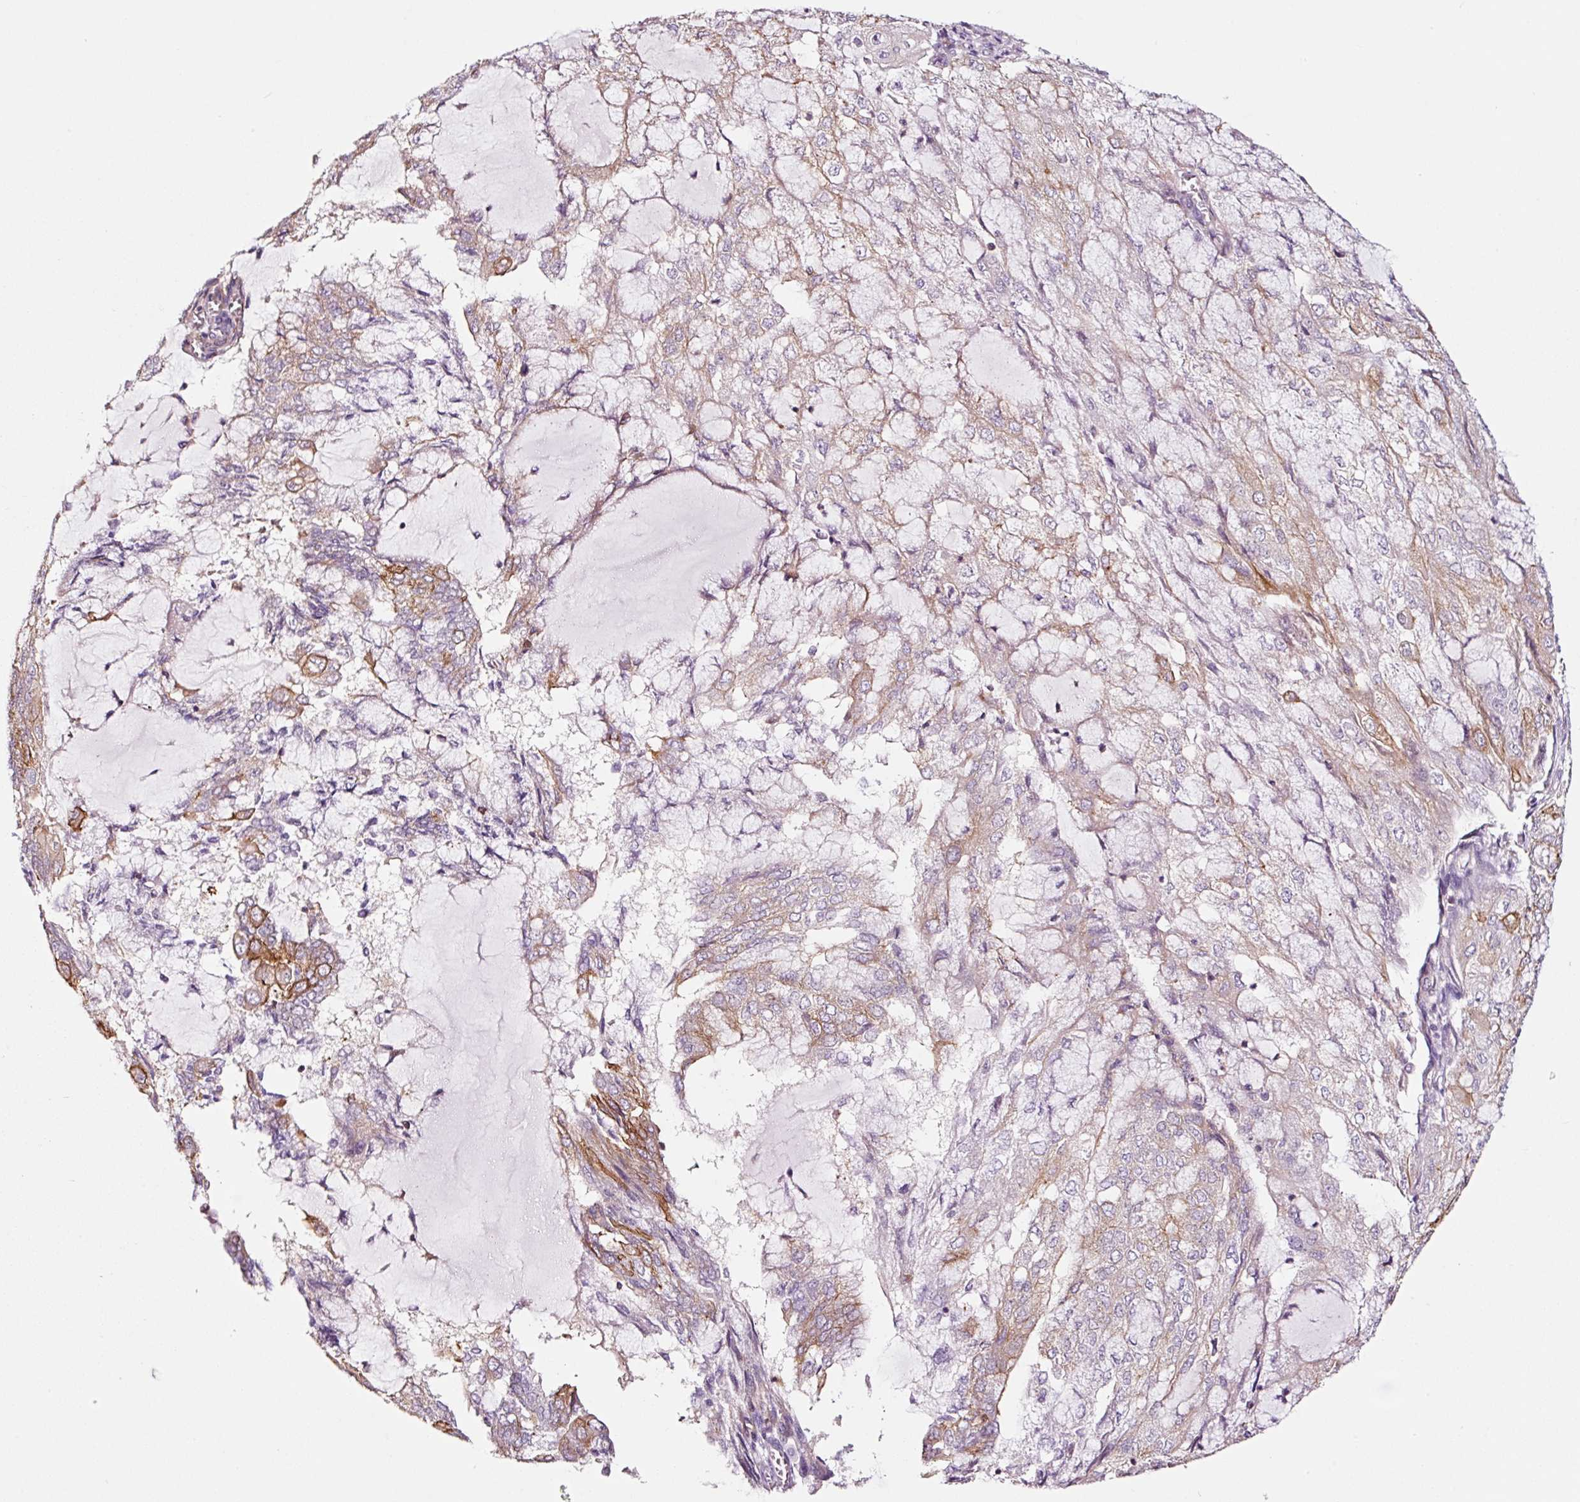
{"staining": {"intensity": "moderate", "quantity": "25%-75%", "location": "cytoplasmic/membranous"}, "tissue": "endometrial cancer", "cell_type": "Tumor cells", "image_type": "cancer", "snomed": [{"axis": "morphology", "description": "Adenocarcinoma, NOS"}, {"axis": "topography", "description": "Endometrium"}], "caption": "Tumor cells reveal medium levels of moderate cytoplasmic/membranous expression in approximately 25%-75% of cells in endometrial cancer.", "gene": "ADD3", "patient": {"sex": "female", "age": 81}}